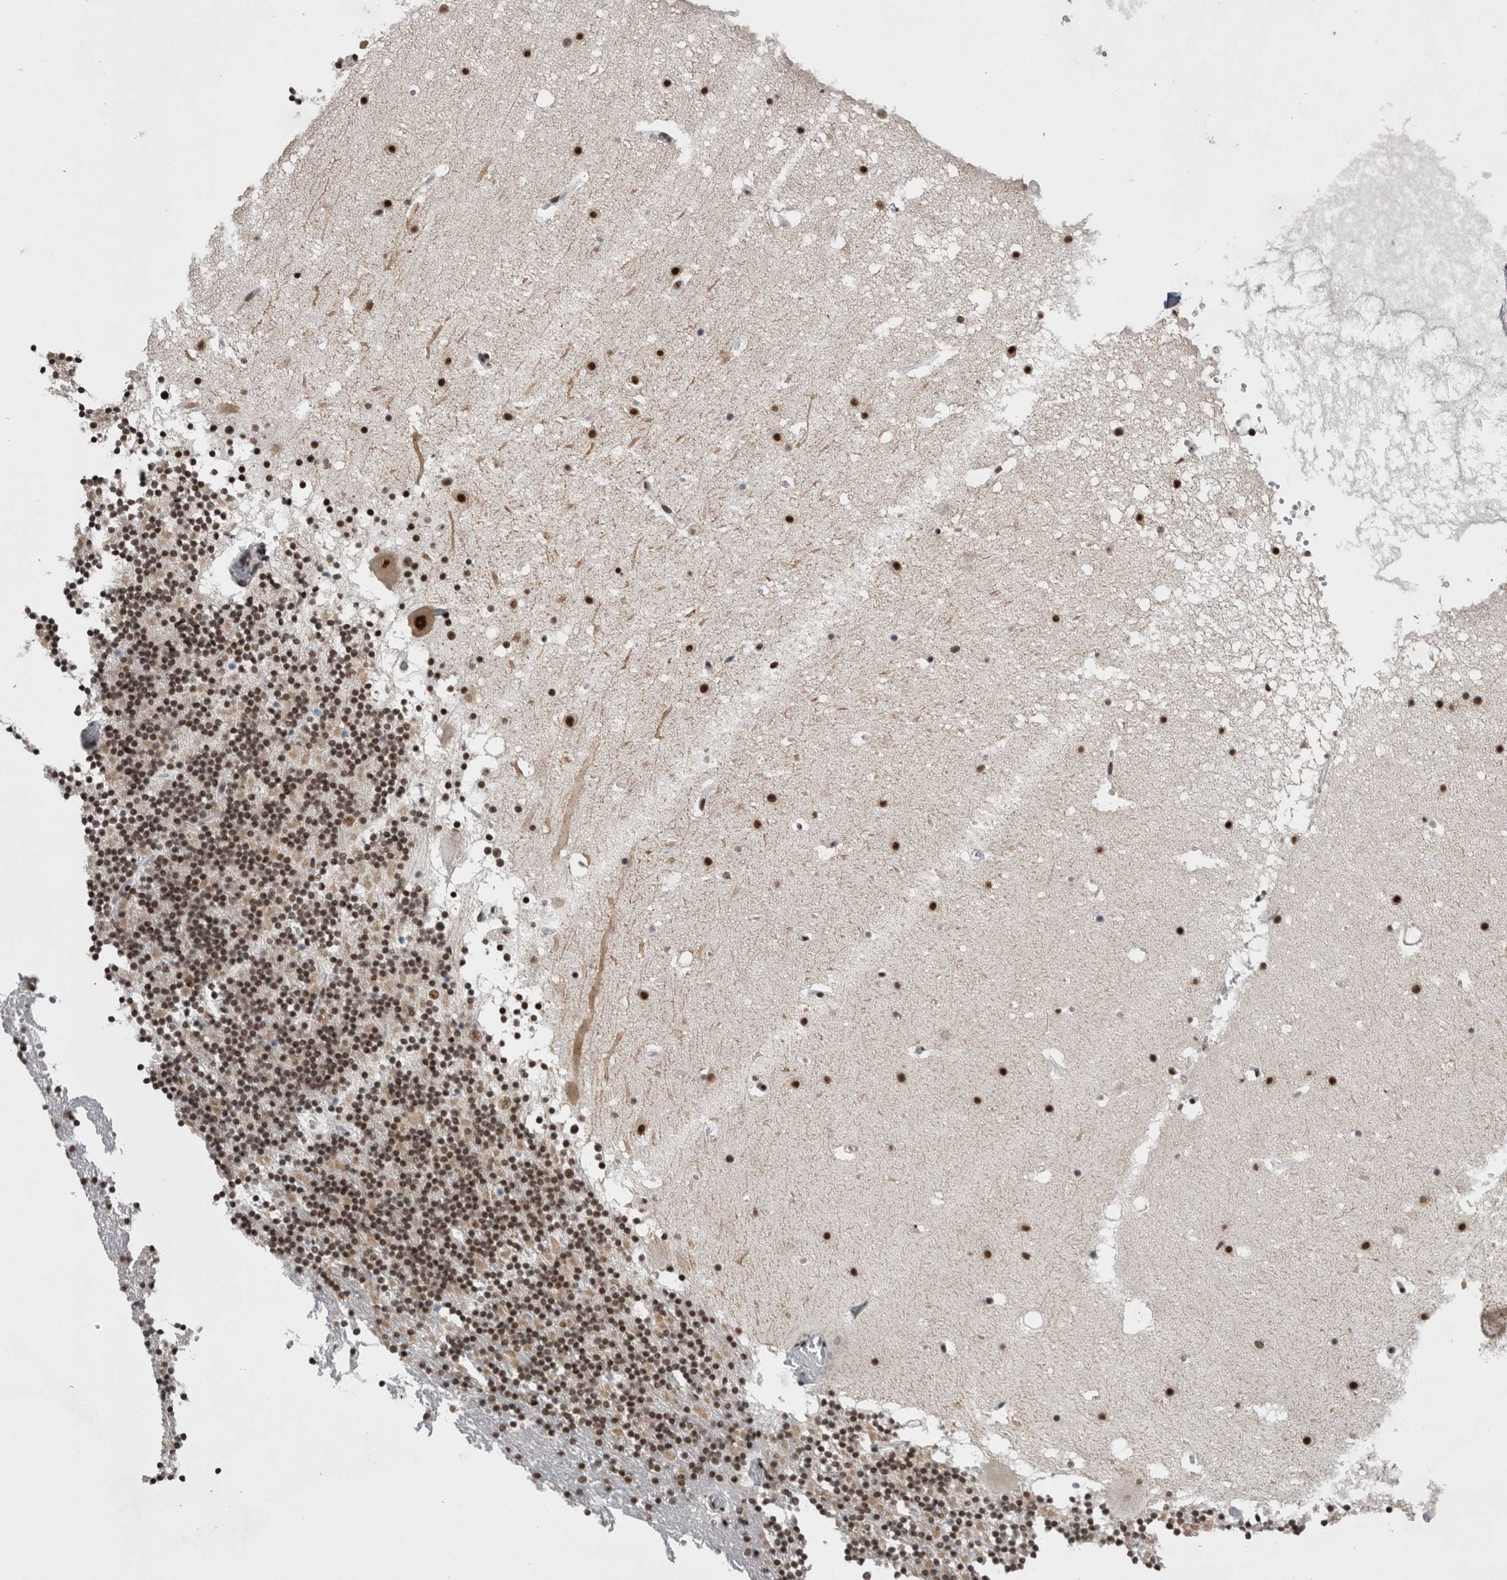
{"staining": {"intensity": "moderate", "quantity": ">75%", "location": "nuclear"}, "tissue": "cerebellum", "cell_type": "Cells in granular layer", "image_type": "normal", "snomed": [{"axis": "morphology", "description": "Normal tissue, NOS"}, {"axis": "topography", "description": "Cerebellum"}], "caption": "Moderate nuclear positivity for a protein is seen in about >75% of cells in granular layer of unremarkable cerebellum using immunohistochemistry.", "gene": "CDK11A", "patient": {"sex": "male", "age": 57}}